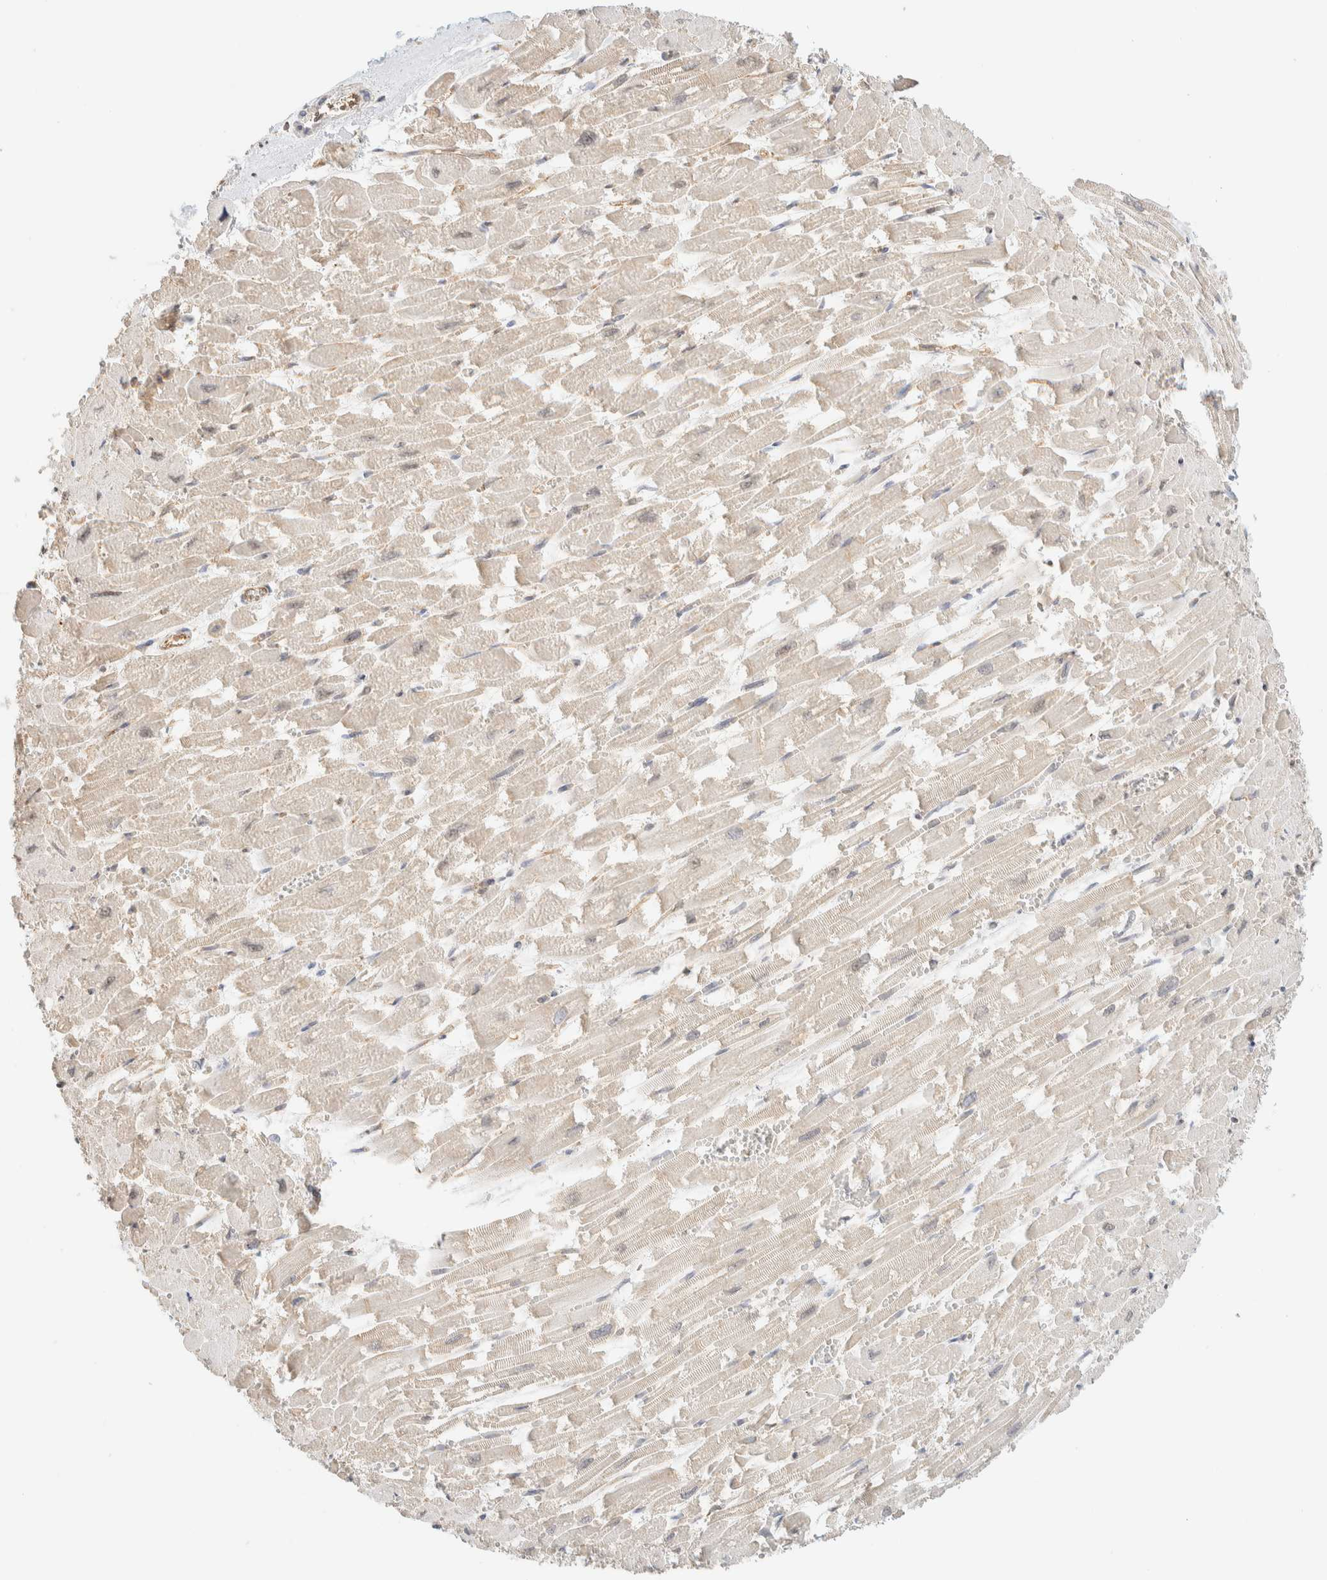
{"staining": {"intensity": "weak", "quantity": ">75%", "location": "cytoplasmic/membranous"}, "tissue": "heart muscle", "cell_type": "Cardiomyocytes", "image_type": "normal", "snomed": [{"axis": "morphology", "description": "Normal tissue, NOS"}, {"axis": "topography", "description": "Heart"}], "caption": "Protein expression analysis of benign heart muscle exhibits weak cytoplasmic/membranous staining in about >75% of cardiomyocytes.", "gene": "TBC1D8B", "patient": {"sex": "male", "age": 54}}